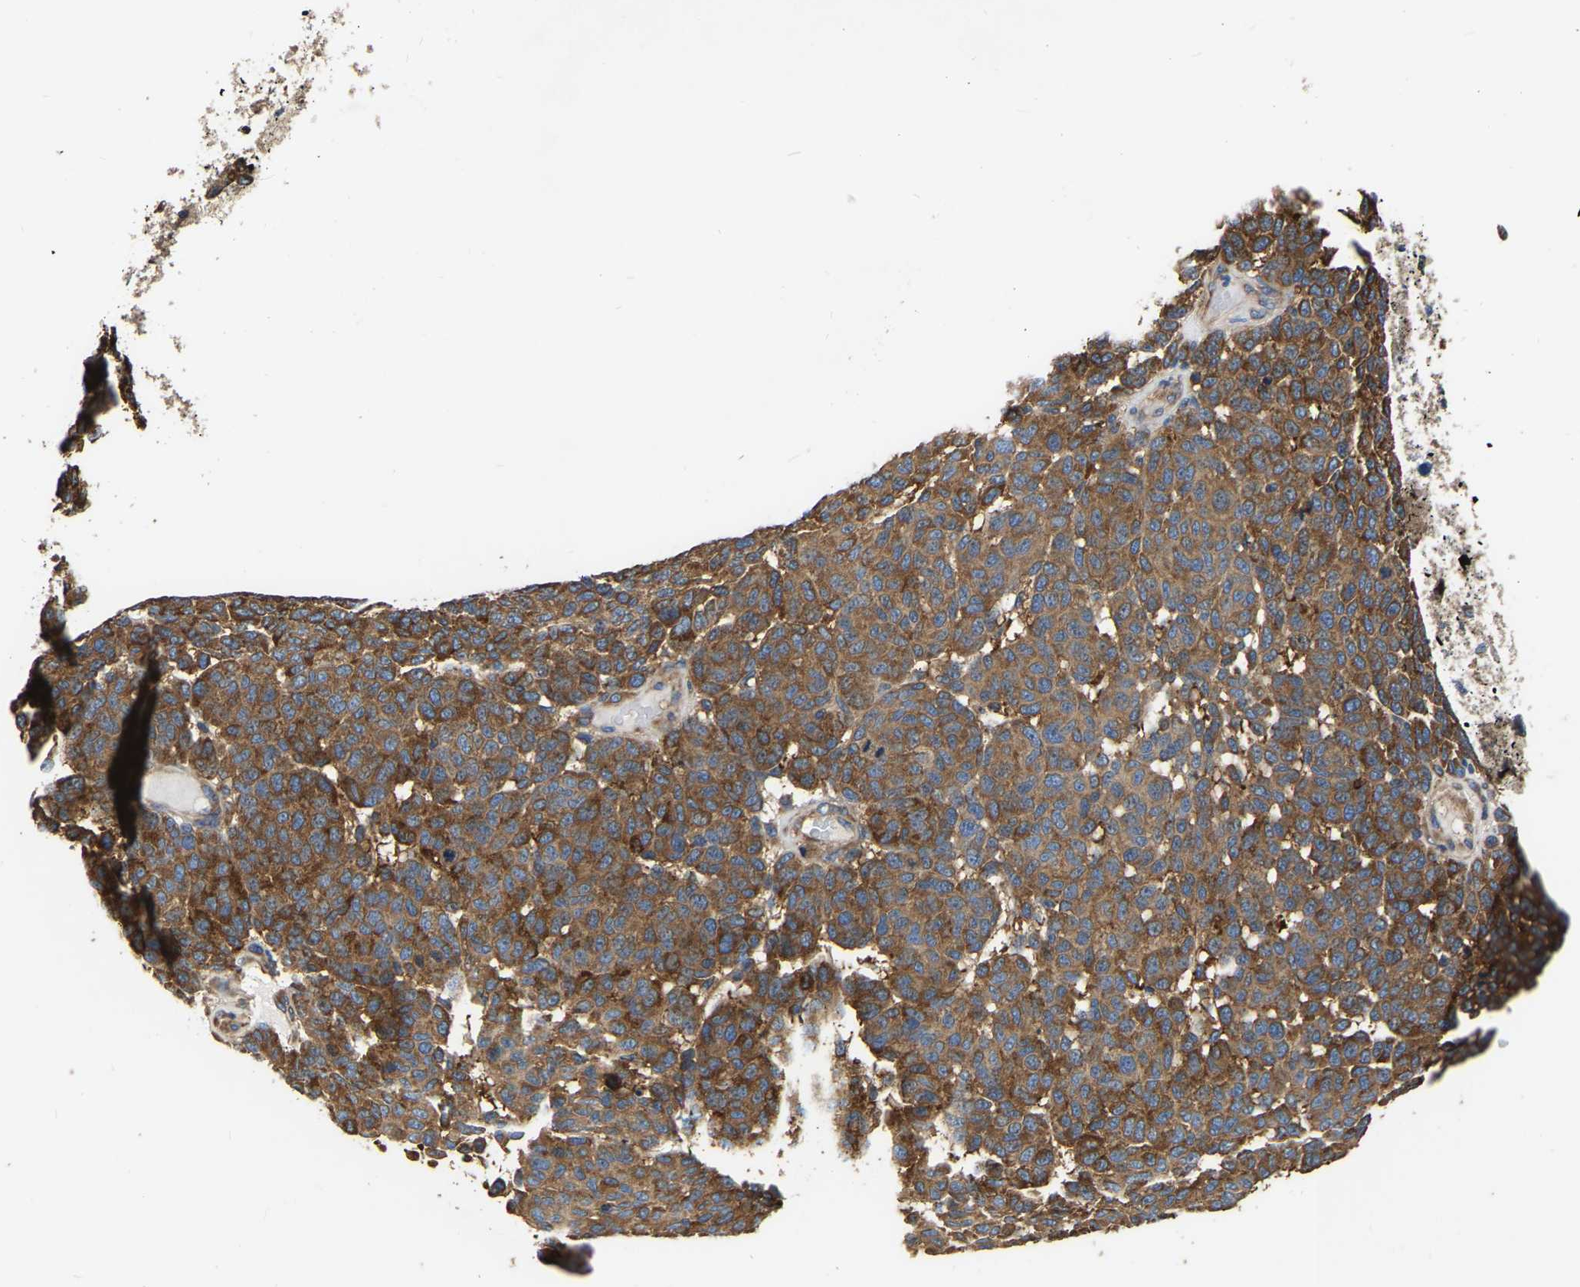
{"staining": {"intensity": "strong", "quantity": ">75%", "location": "cytoplasmic/membranous"}, "tissue": "melanoma", "cell_type": "Tumor cells", "image_type": "cancer", "snomed": [{"axis": "morphology", "description": "Malignant melanoma, NOS"}, {"axis": "topography", "description": "Skin"}], "caption": "Immunohistochemical staining of malignant melanoma shows strong cytoplasmic/membranous protein staining in approximately >75% of tumor cells.", "gene": "GARS1", "patient": {"sex": "male", "age": 59}}